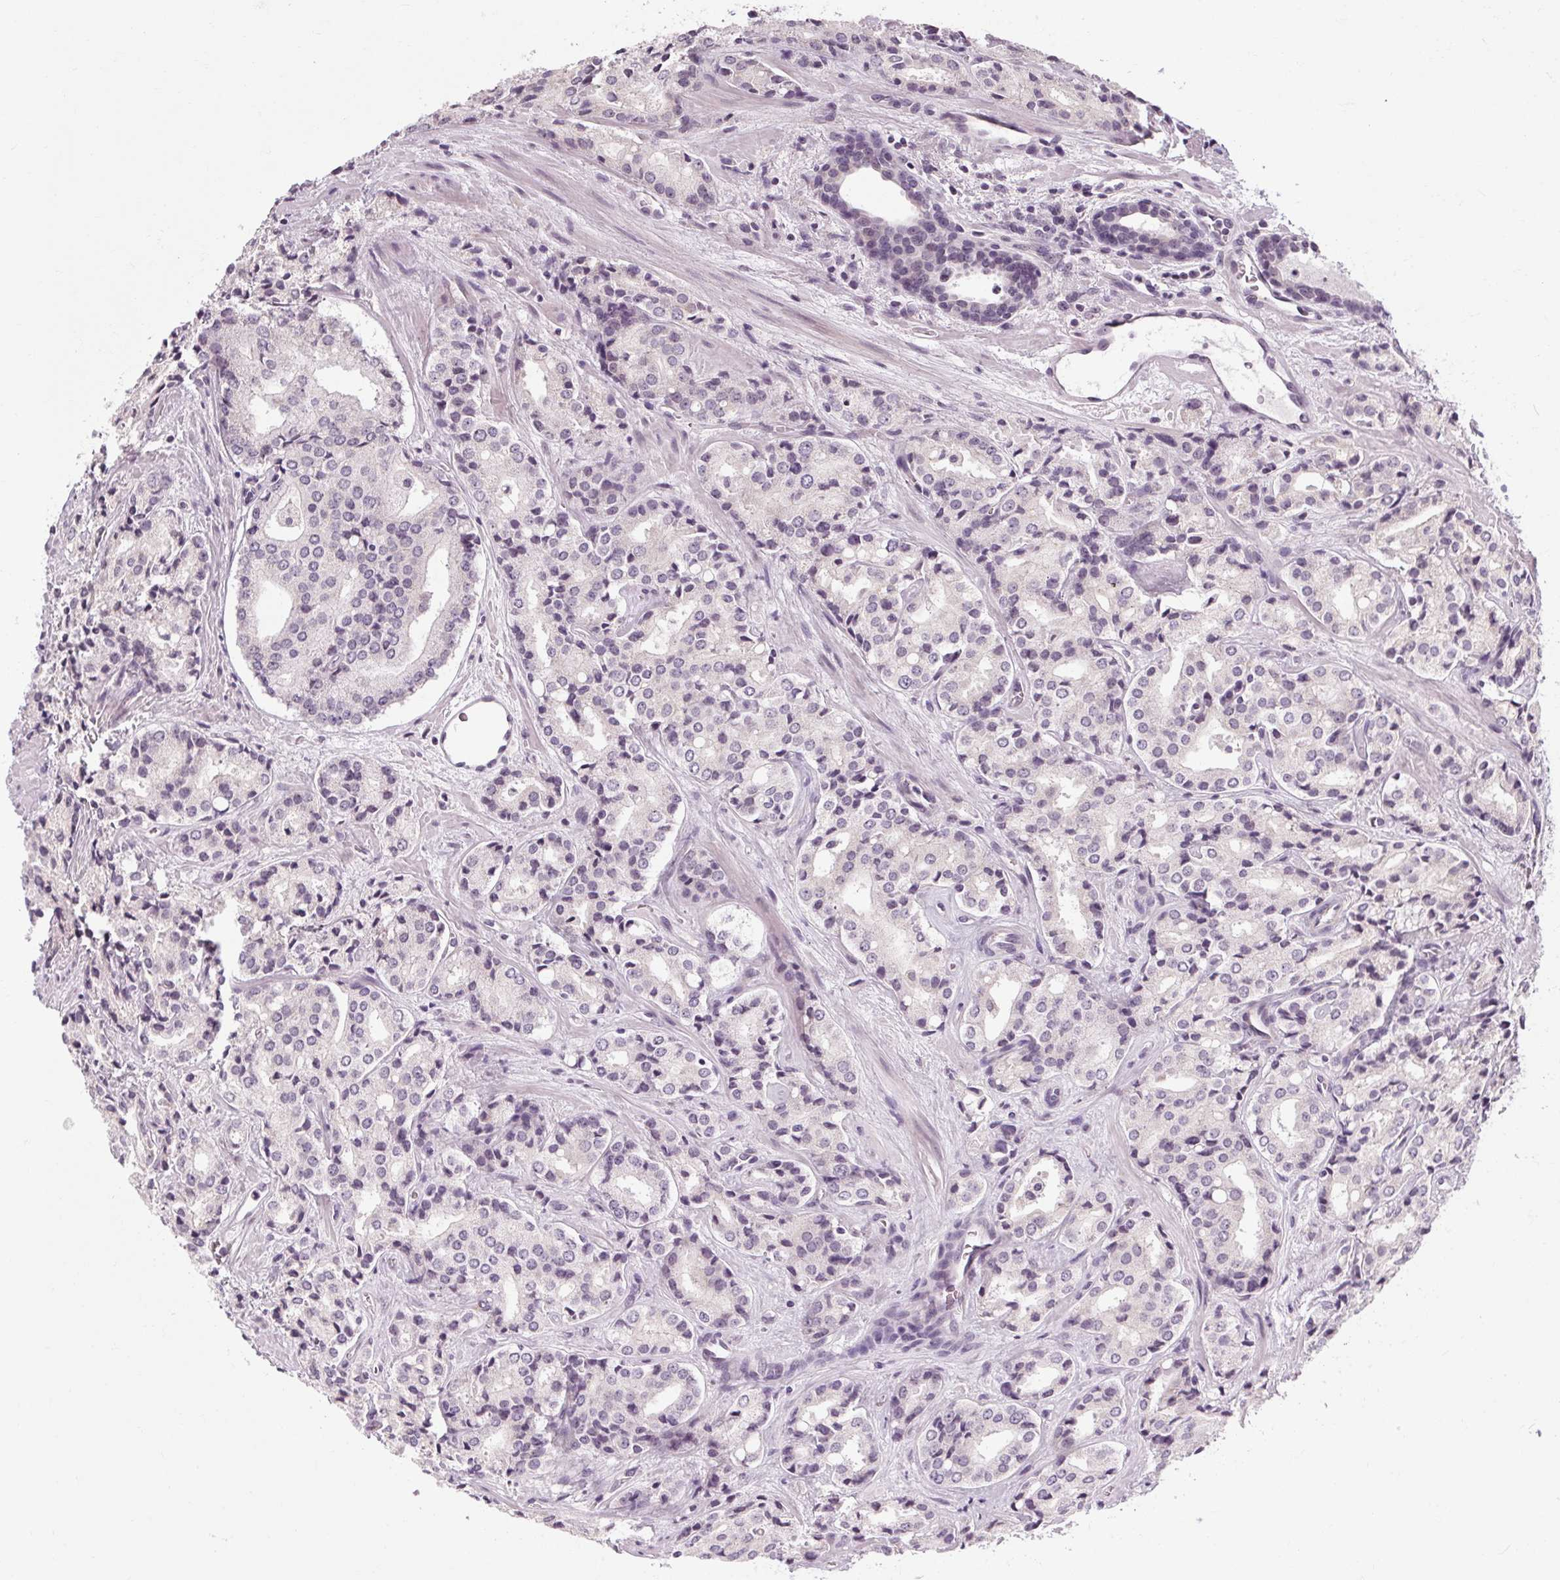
{"staining": {"intensity": "negative", "quantity": "none", "location": "none"}, "tissue": "prostate cancer", "cell_type": "Tumor cells", "image_type": "cancer", "snomed": [{"axis": "morphology", "description": "Adenocarcinoma, Low grade"}, {"axis": "topography", "description": "Prostate"}], "caption": "Prostate cancer stained for a protein using IHC demonstrates no positivity tumor cells.", "gene": "KLHL40", "patient": {"sex": "male", "age": 56}}